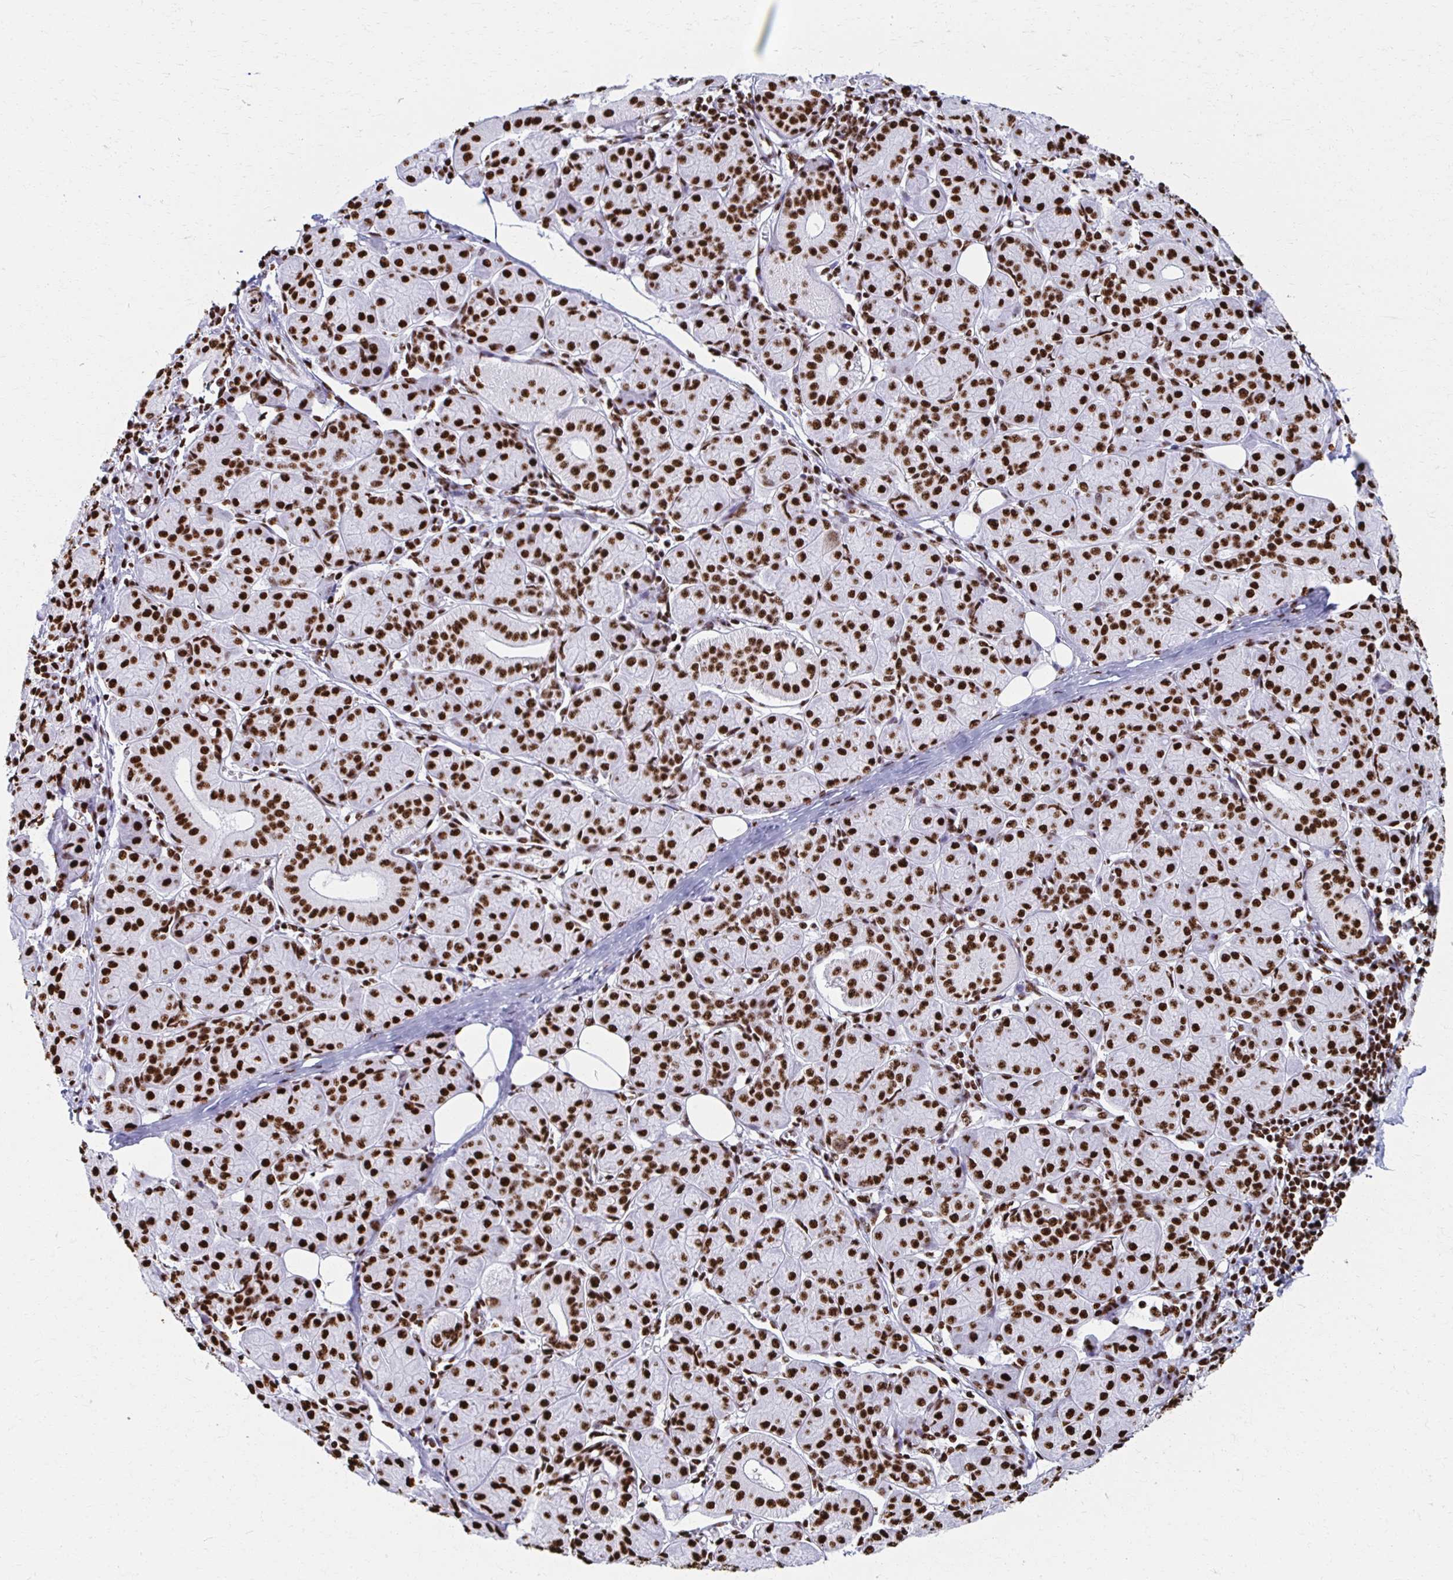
{"staining": {"intensity": "strong", "quantity": ">75%", "location": "nuclear"}, "tissue": "salivary gland", "cell_type": "Glandular cells", "image_type": "normal", "snomed": [{"axis": "morphology", "description": "Normal tissue, NOS"}, {"axis": "morphology", "description": "Inflammation, NOS"}, {"axis": "topography", "description": "Lymph node"}, {"axis": "topography", "description": "Salivary gland"}], "caption": "Protein expression analysis of unremarkable salivary gland displays strong nuclear positivity in approximately >75% of glandular cells. The protein is shown in brown color, while the nuclei are stained blue.", "gene": "NONO", "patient": {"sex": "male", "age": 3}}